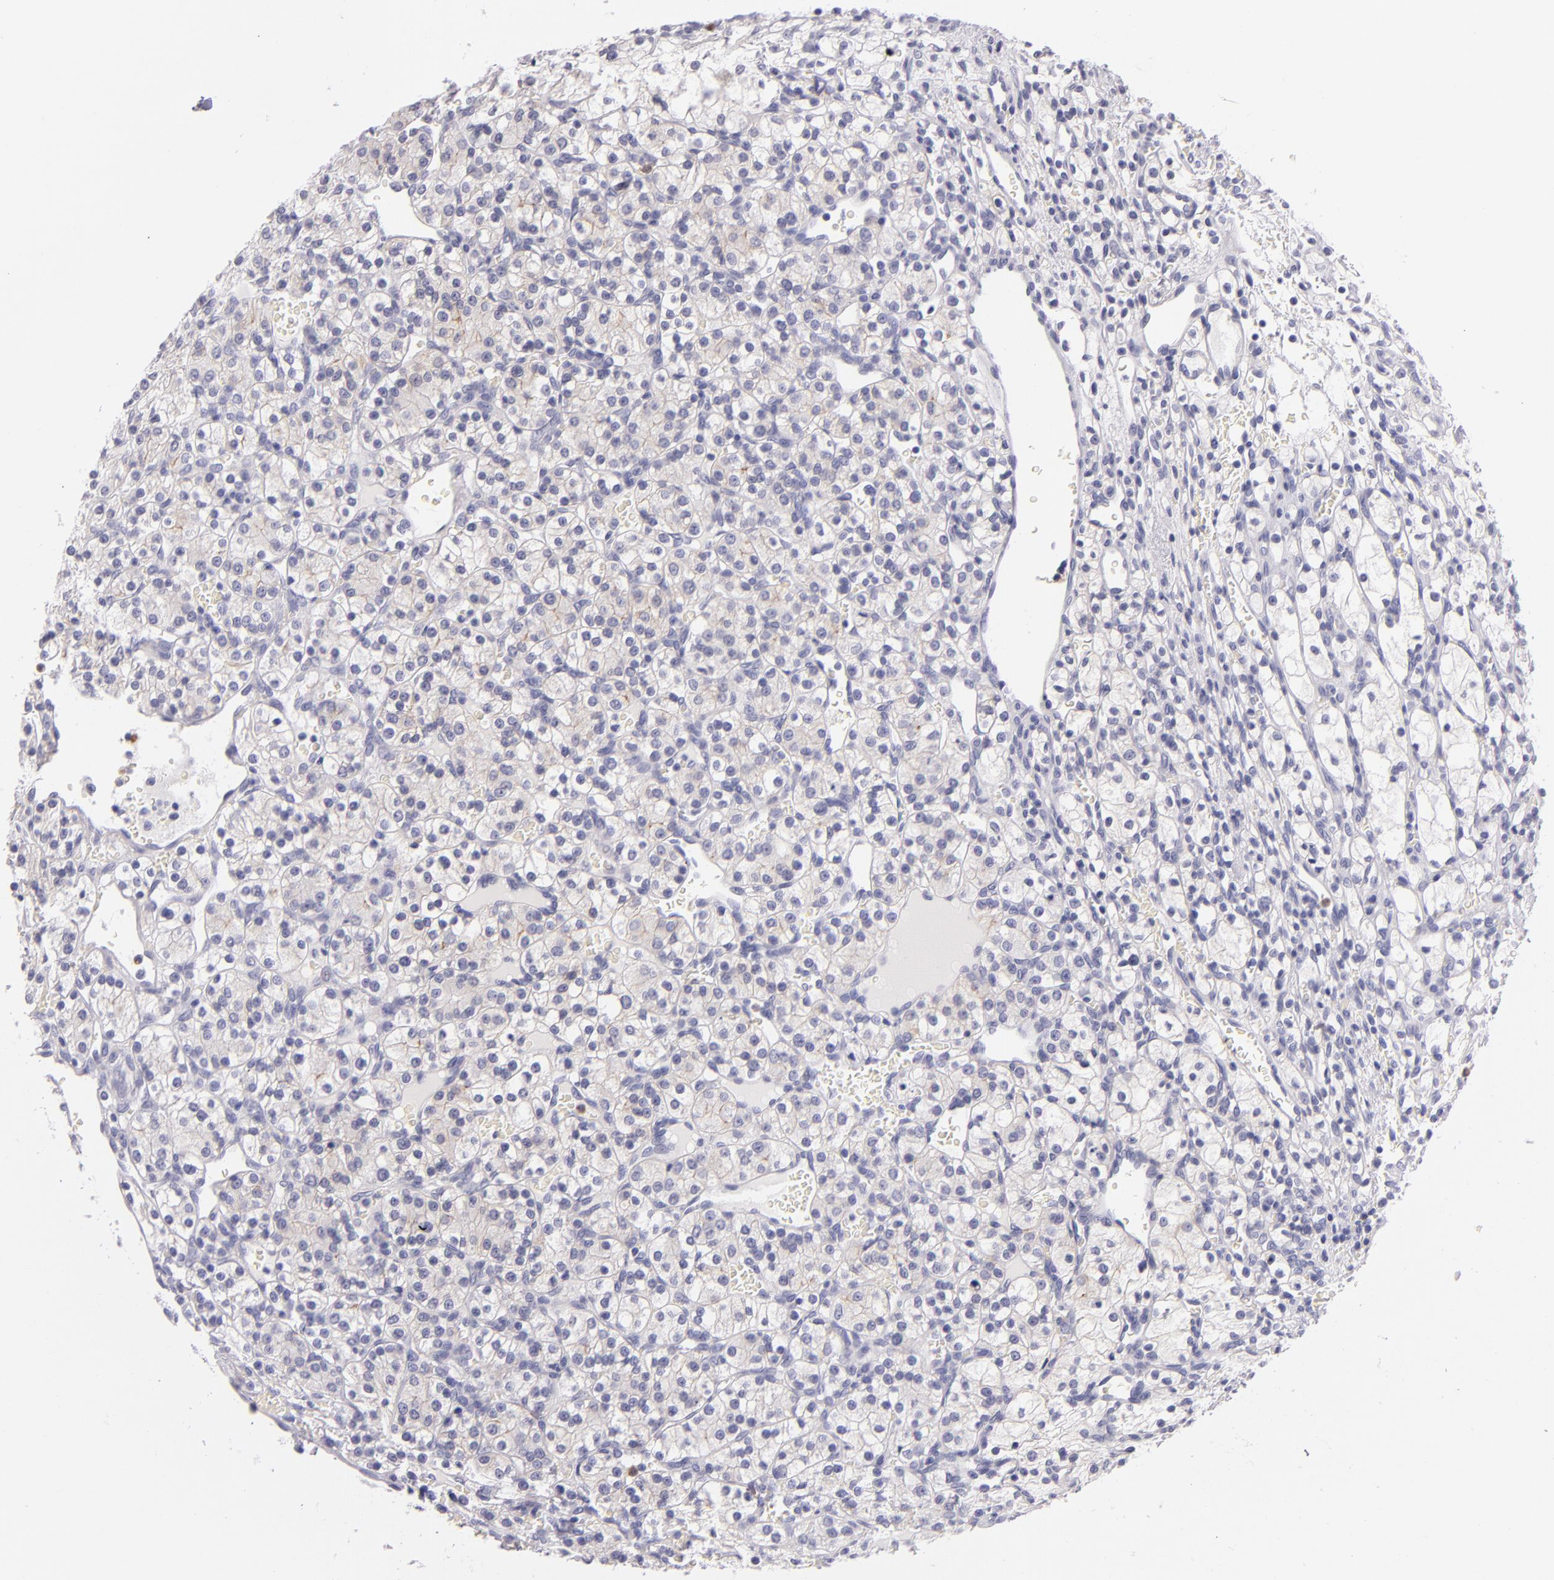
{"staining": {"intensity": "negative", "quantity": "none", "location": "none"}, "tissue": "renal cancer", "cell_type": "Tumor cells", "image_type": "cancer", "snomed": [{"axis": "morphology", "description": "Adenocarcinoma, NOS"}, {"axis": "topography", "description": "Kidney"}], "caption": "Tumor cells show no significant protein staining in renal adenocarcinoma.", "gene": "CDH3", "patient": {"sex": "female", "age": 62}}